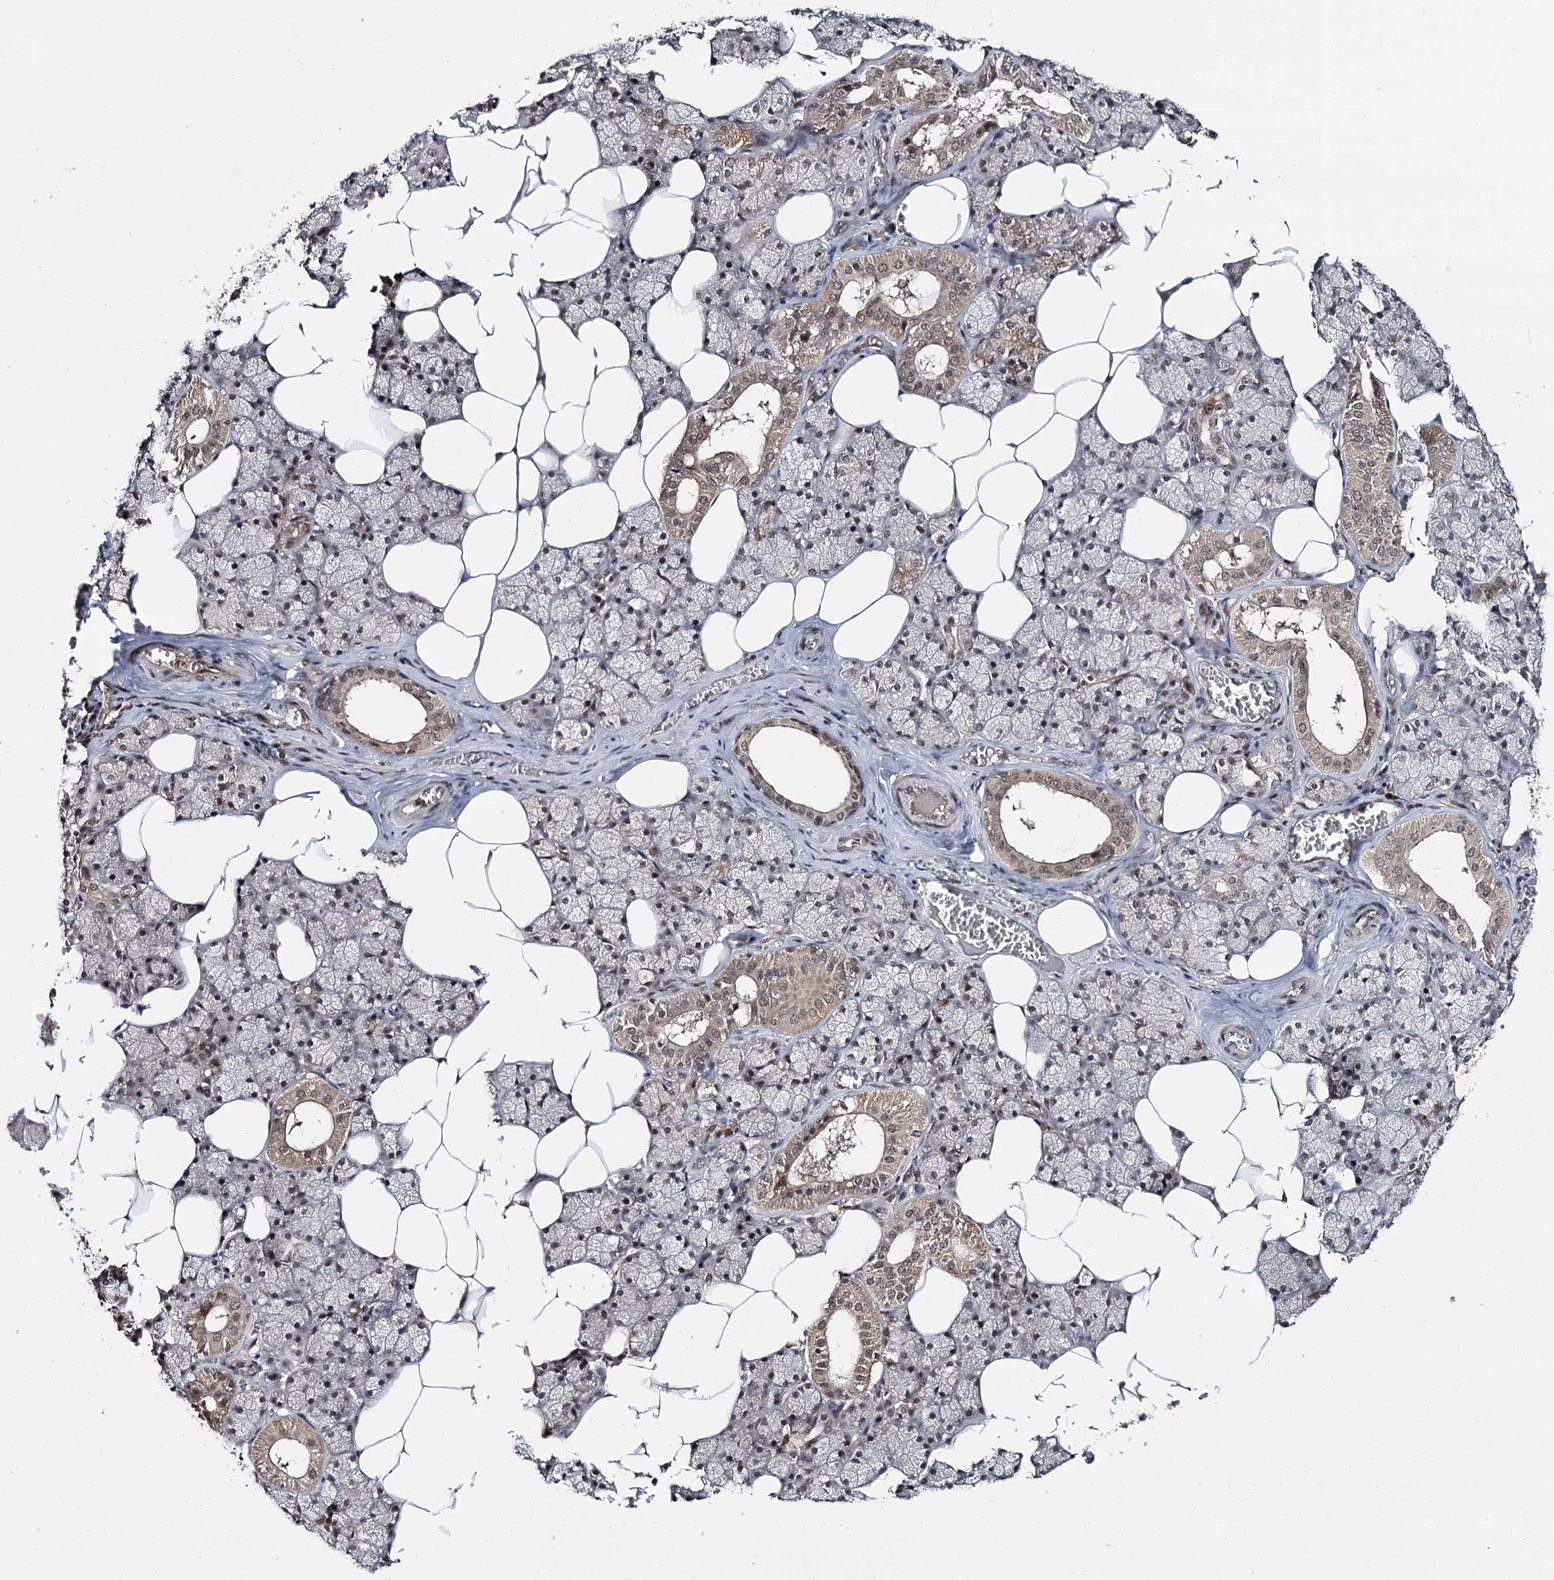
{"staining": {"intensity": "moderate", "quantity": "25%-75%", "location": "cytoplasmic/membranous,nuclear"}, "tissue": "salivary gland", "cell_type": "Glandular cells", "image_type": "normal", "snomed": [{"axis": "morphology", "description": "Normal tissue, NOS"}, {"axis": "topography", "description": "Salivary gland"}], "caption": "Salivary gland stained with a brown dye reveals moderate cytoplasmic/membranous,nuclear positive staining in approximately 25%-75% of glandular cells.", "gene": "FAM53B", "patient": {"sex": "male", "age": 62}}